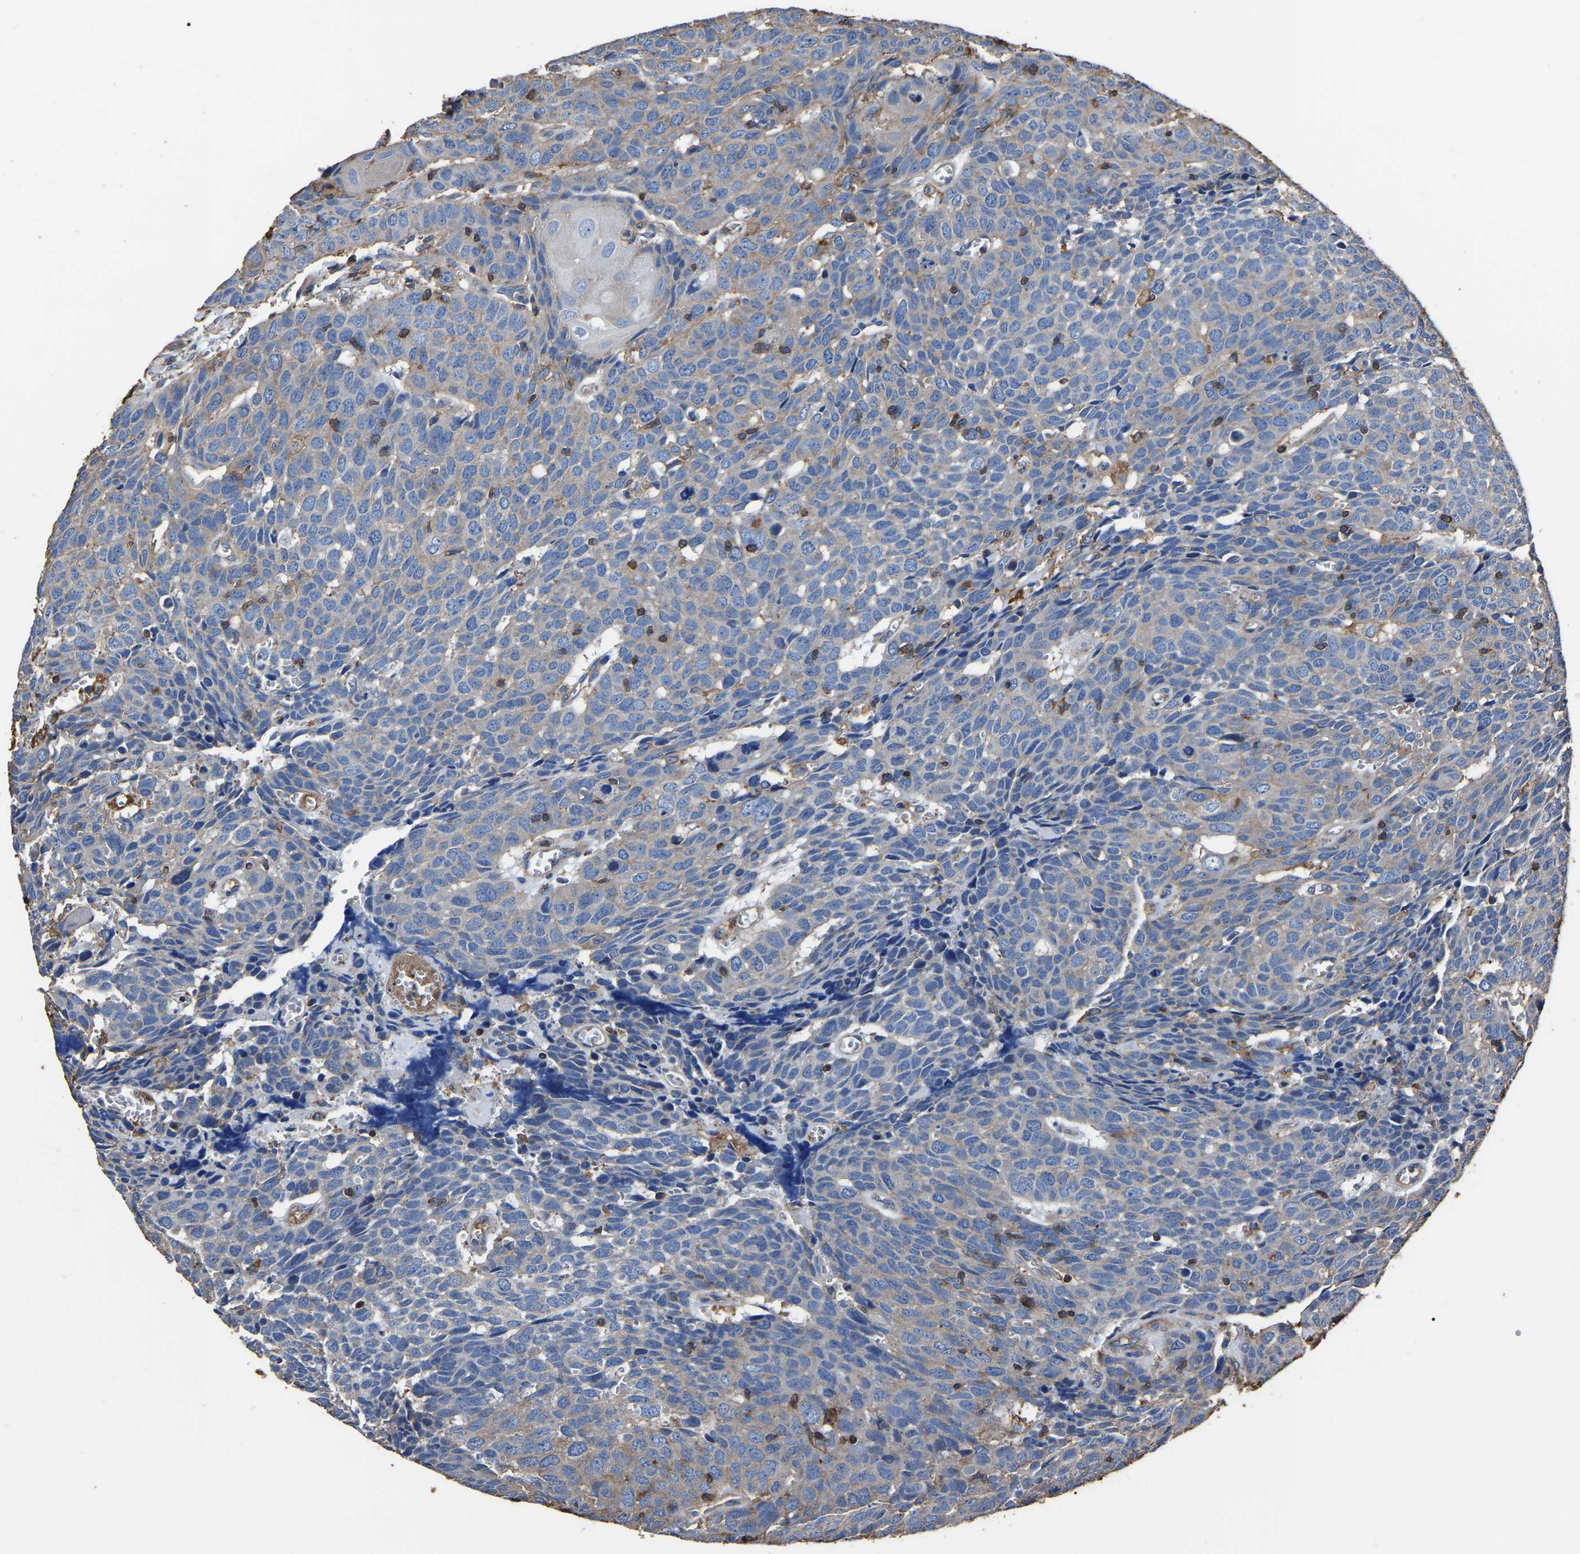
{"staining": {"intensity": "weak", "quantity": "<25%", "location": "cytoplasmic/membranous"}, "tissue": "head and neck cancer", "cell_type": "Tumor cells", "image_type": "cancer", "snomed": [{"axis": "morphology", "description": "Squamous cell carcinoma, NOS"}, {"axis": "topography", "description": "Head-Neck"}], "caption": "High magnification brightfield microscopy of squamous cell carcinoma (head and neck) stained with DAB (brown) and counterstained with hematoxylin (blue): tumor cells show no significant positivity.", "gene": "ARMT1", "patient": {"sex": "male", "age": 66}}